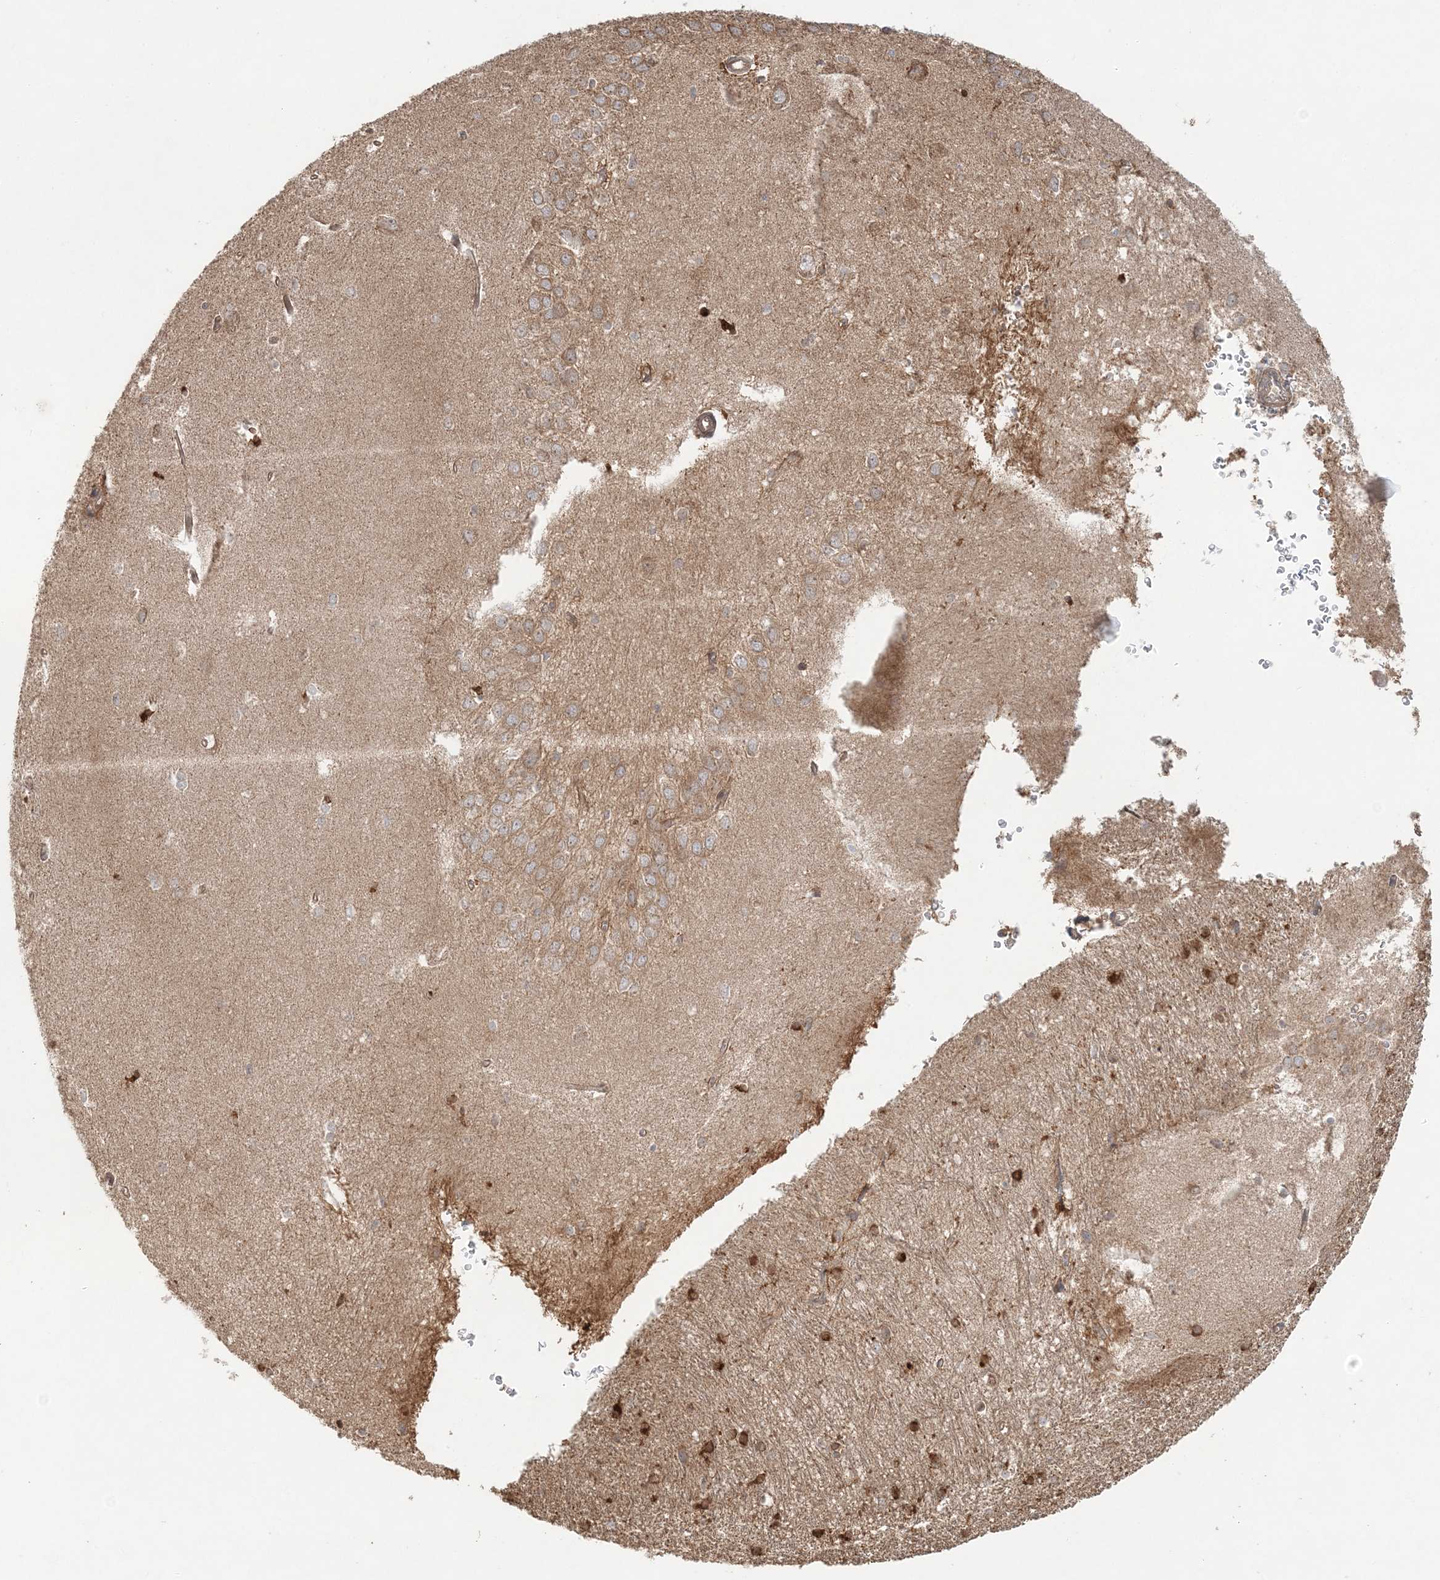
{"staining": {"intensity": "strong", "quantity": "25%-75%", "location": "cytoplasmic/membranous"}, "tissue": "hippocampus", "cell_type": "Glial cells", "image_type": "normal", "snomed": [{"axis": "morphology", "description": "Normal tissue, NOS"}, {"axis": "topography", "description": "Hippocampus"}], "caption": "A micrograph of hippocampus stained for a protein shows strong cytoplasmic/membranous brown staining in glial cells. The staining is performed using DAB brown chromogen to label protein expression. The nuclei are counter-stained blue using hematoxylin.", "gene": "KIAA0232", "patient": {"sex": "female", "age": 64}}